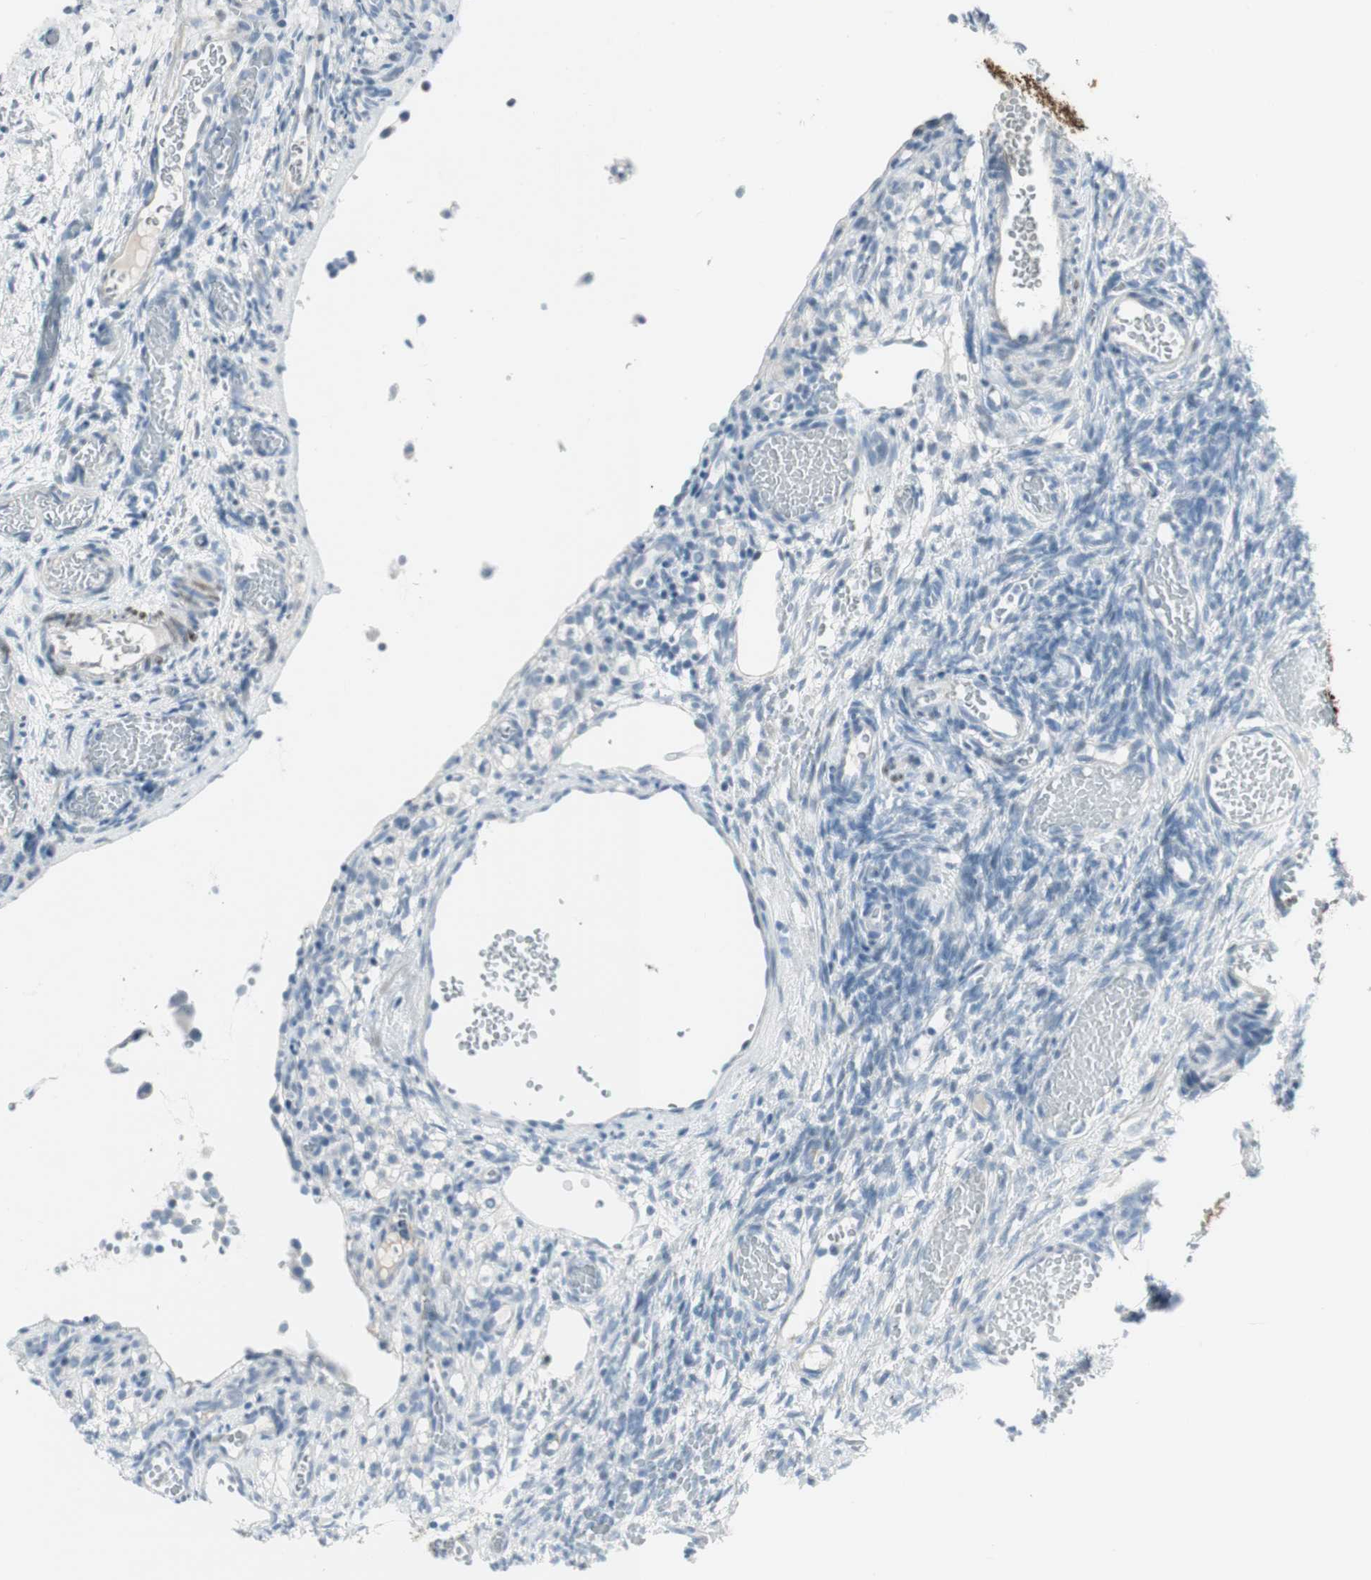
{"staining": {"intensity": "negative", "quantity": "none", "location": "none"}, "tissue": "ovary", "cell_type": "Follicle cells", "image_type": "normal", "snomed": [{"axis": "morphology", "description": "Normal tissue, NOS"}, {"axis": "topography", "description": "Ovary"}], "caption": "IHC photomicrograph of unremarkable ovary: human ovary stained with DAB (3,3'-diaminobenzidine) displays no significant protein expression in follicle cells. (DAB immunohistochemistry visualized using brightfield microscopy, high magnification).", "gene": "AGR2", "patient": {"sex": "female", "age": 35}}